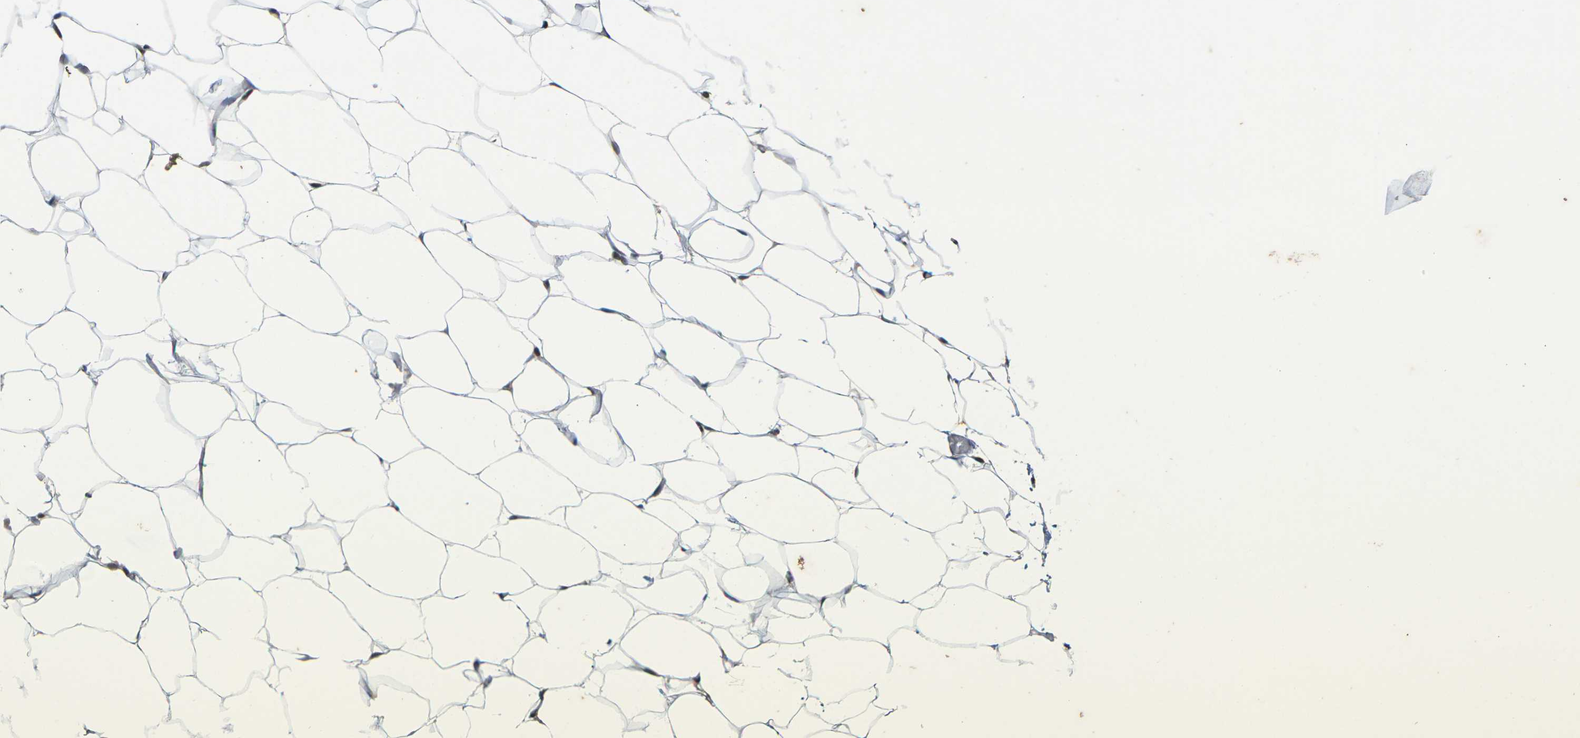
{"staining": {"intensity": "moderate", "quantity": ">75%", "location": "nuclear"}, "tissue": "adipose tissue", "cell_type": "Adipocytes", "image_type": "normal", "snomed": [{"axis": "morphology", "description": "Normal tissue, NOS"}, {"axis": "topography", "description": "Breast"}, {"axis": "topography", "description": "Adipose tissue"}], "caption": "The histopathology image shows immunohistochemical staining of benign adipose tissue. There is moderate nuclear staining is identified in about >75% of adipocytes. The protein of interest is stained brown, and the nuclei are stained in blue (DAB IHC with brightfield microscopy, high magnification).", "gene": "NELFA", "patient": {"sex": "female", "age": 25}}